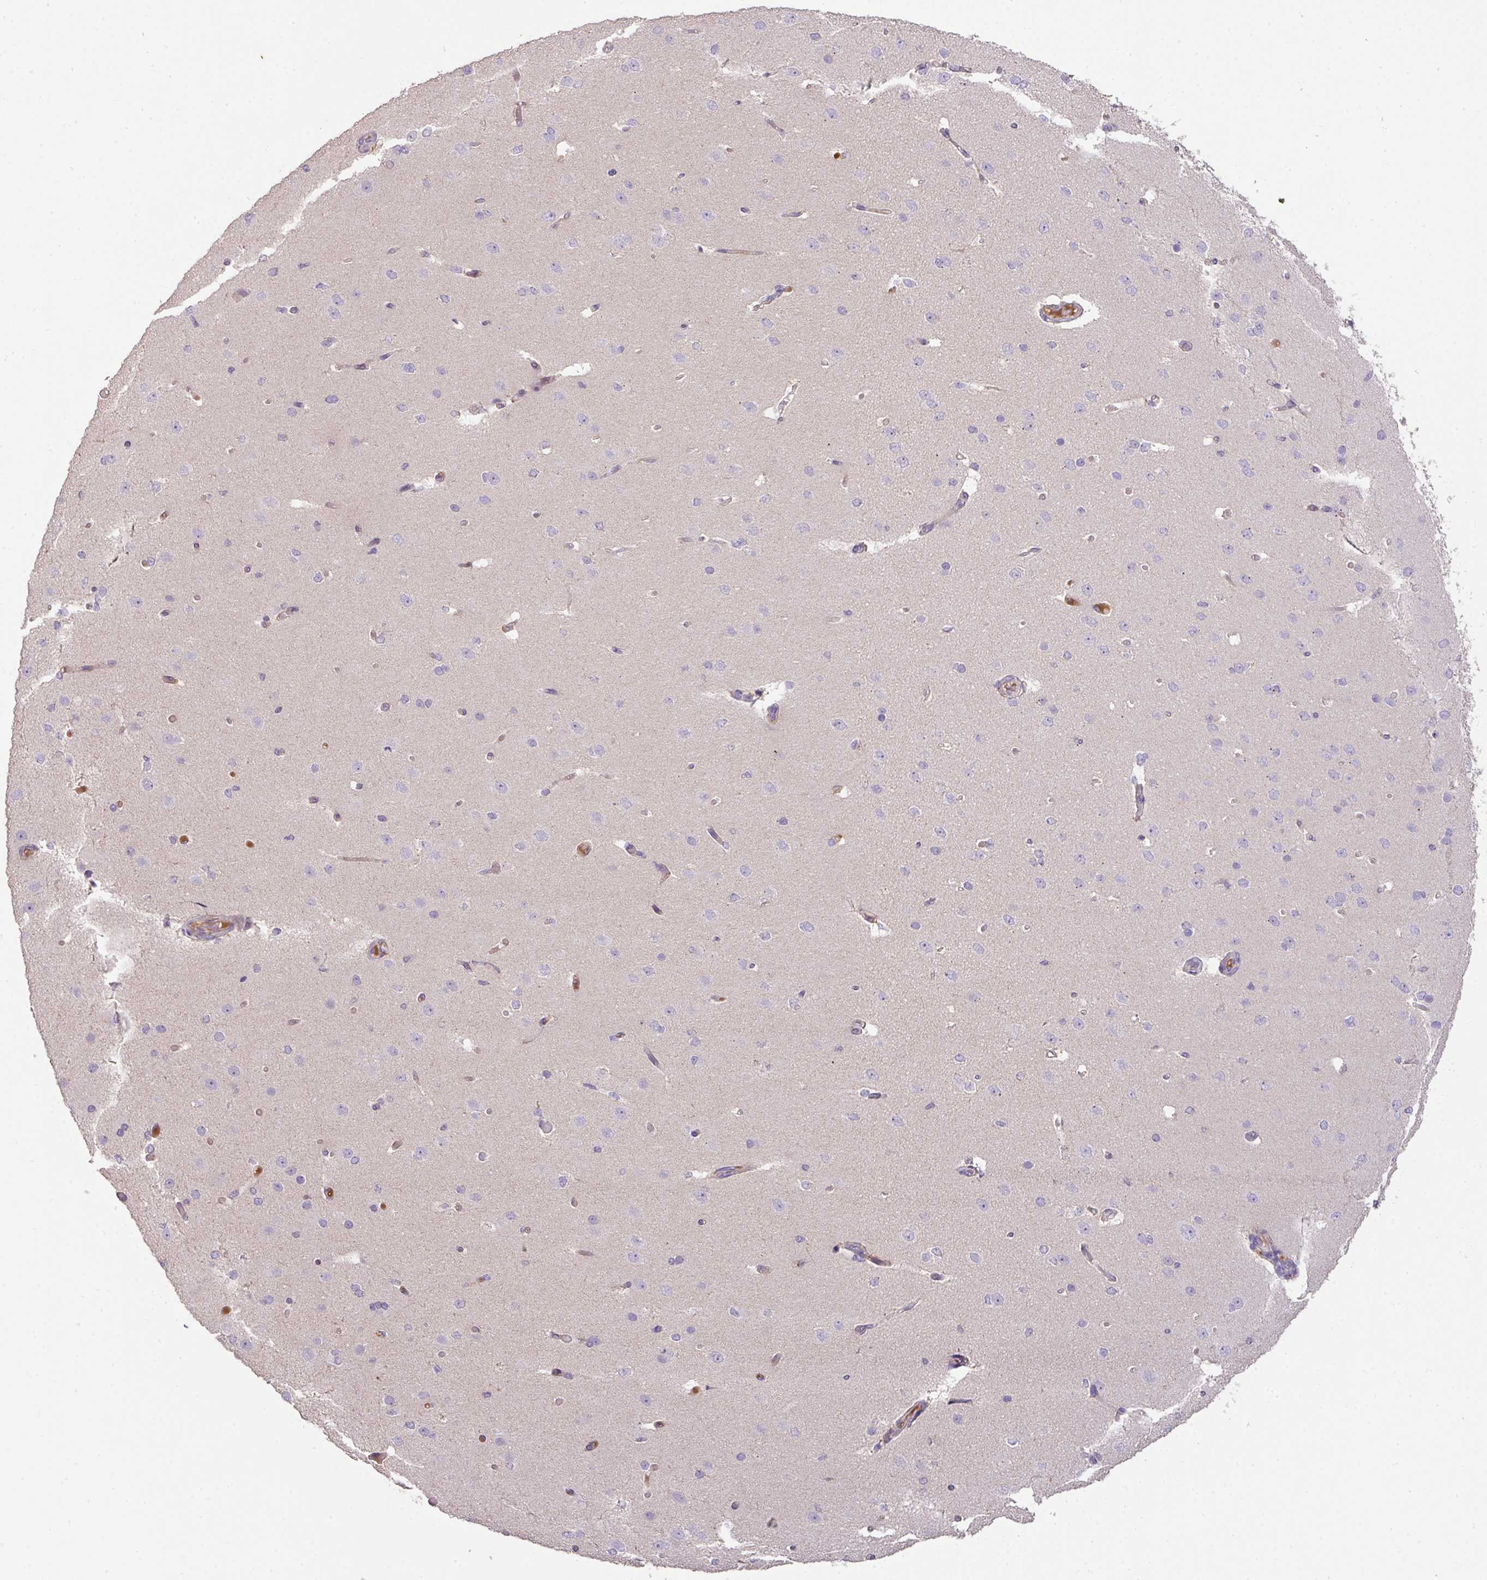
{"staining": {"intensity": "weak", "quantity": "<25%", "location": "cytoplasmic/membranous"}, "tissue": "cerebral cortex", "cell_type": "Endothelial cells", "image_type": "normal", "snomed": [{"axis": "morphology", "description": "Normal tissue, NOS"}, {"axis": "morphology", "description": "Inflammation, NOS"}, {"axis": "topography", "description": "Cerebral cortex"}], "caption": "High power microscopy photomicrograph of an IHC image of unremarkable cerebral cortex, revealing no significant positivity in endothelial cells.", "gene": "ZNF266", "patient": {"sex": "male", "age": 6}}